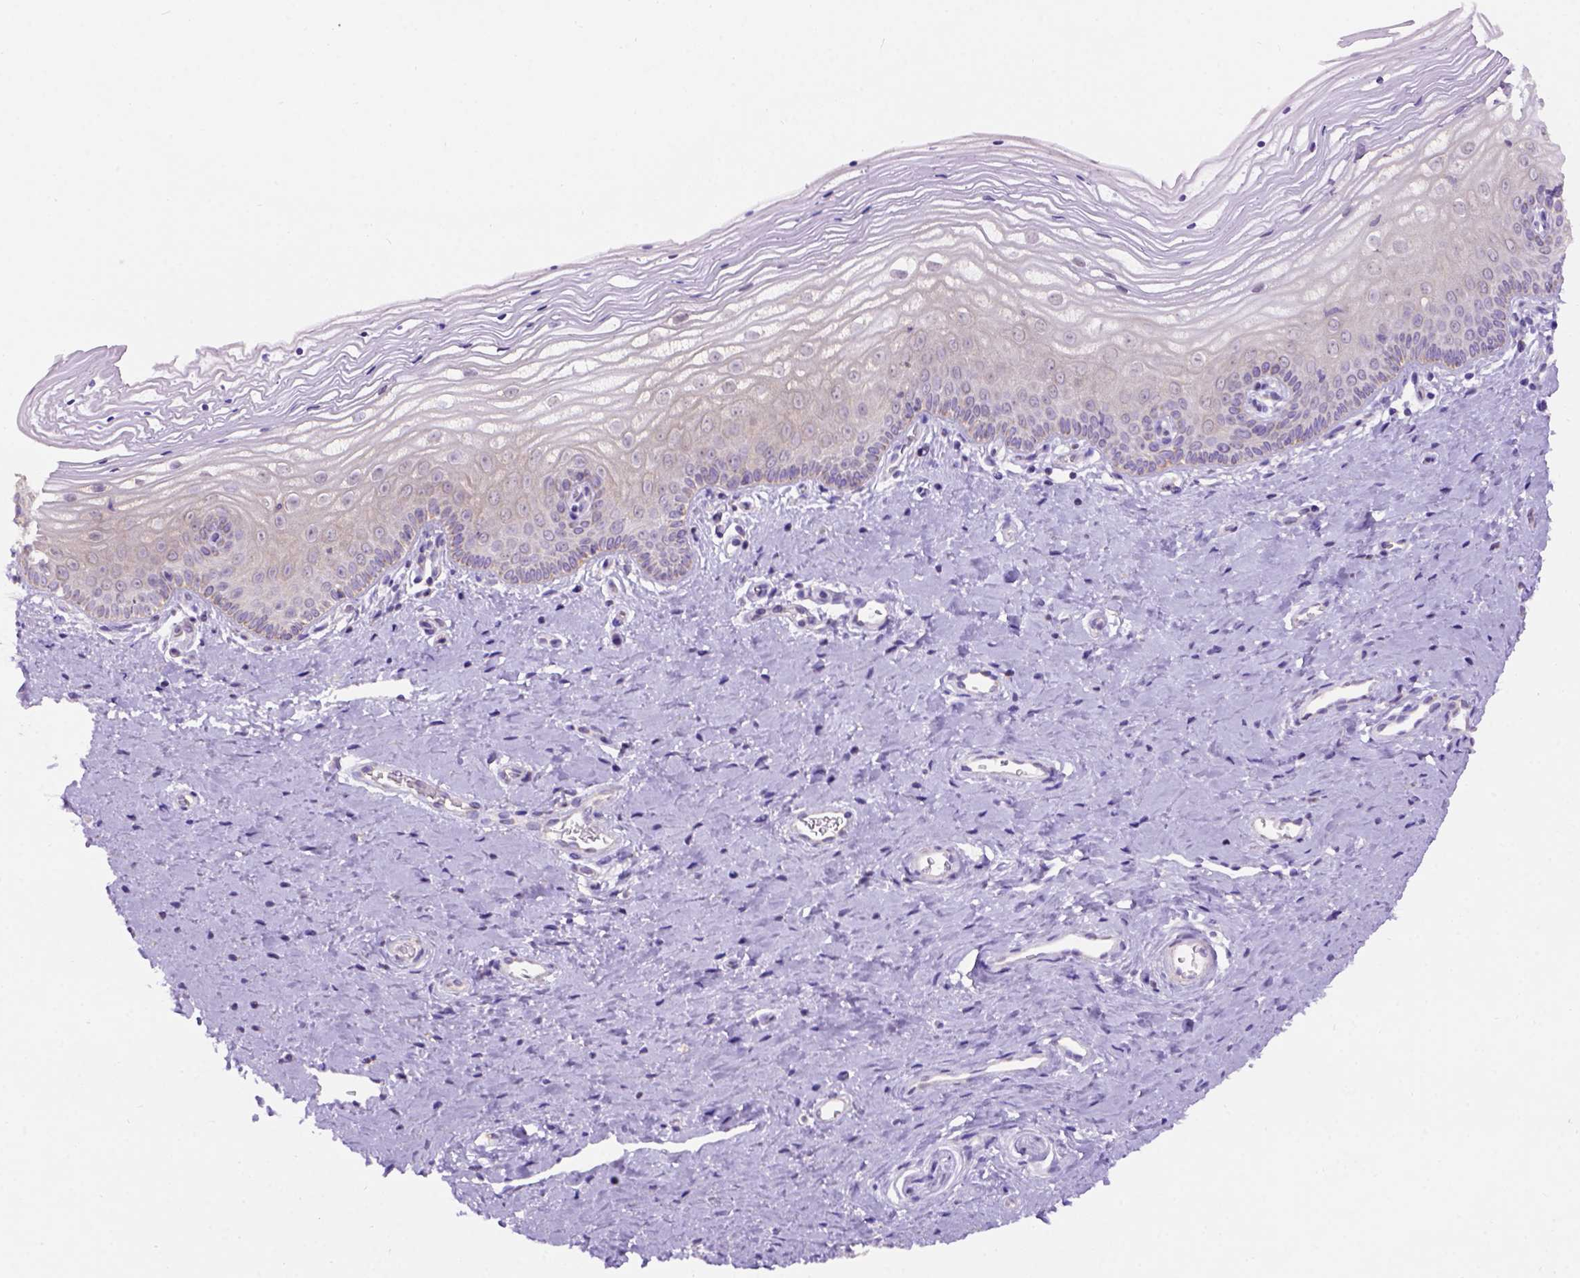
{"staining": {"intensity": "negative", "quantity": "none", "location": "none"}, "tissue": "vagina", "cell_type": "Squamous epithelial cells", "image_type": "normal", "snomed": [{"axis": "morphology", "description": "Normal tissue, NOS"}, {"axis": "topography", "description": "Vagina"}], "caption": "The immunohistochemistry (IHC) micrograph has no significant staining in squamous epithelial cells of vagina.", "gene": "L2HGDH", "patient": {"sex": "female", "age": 39}}